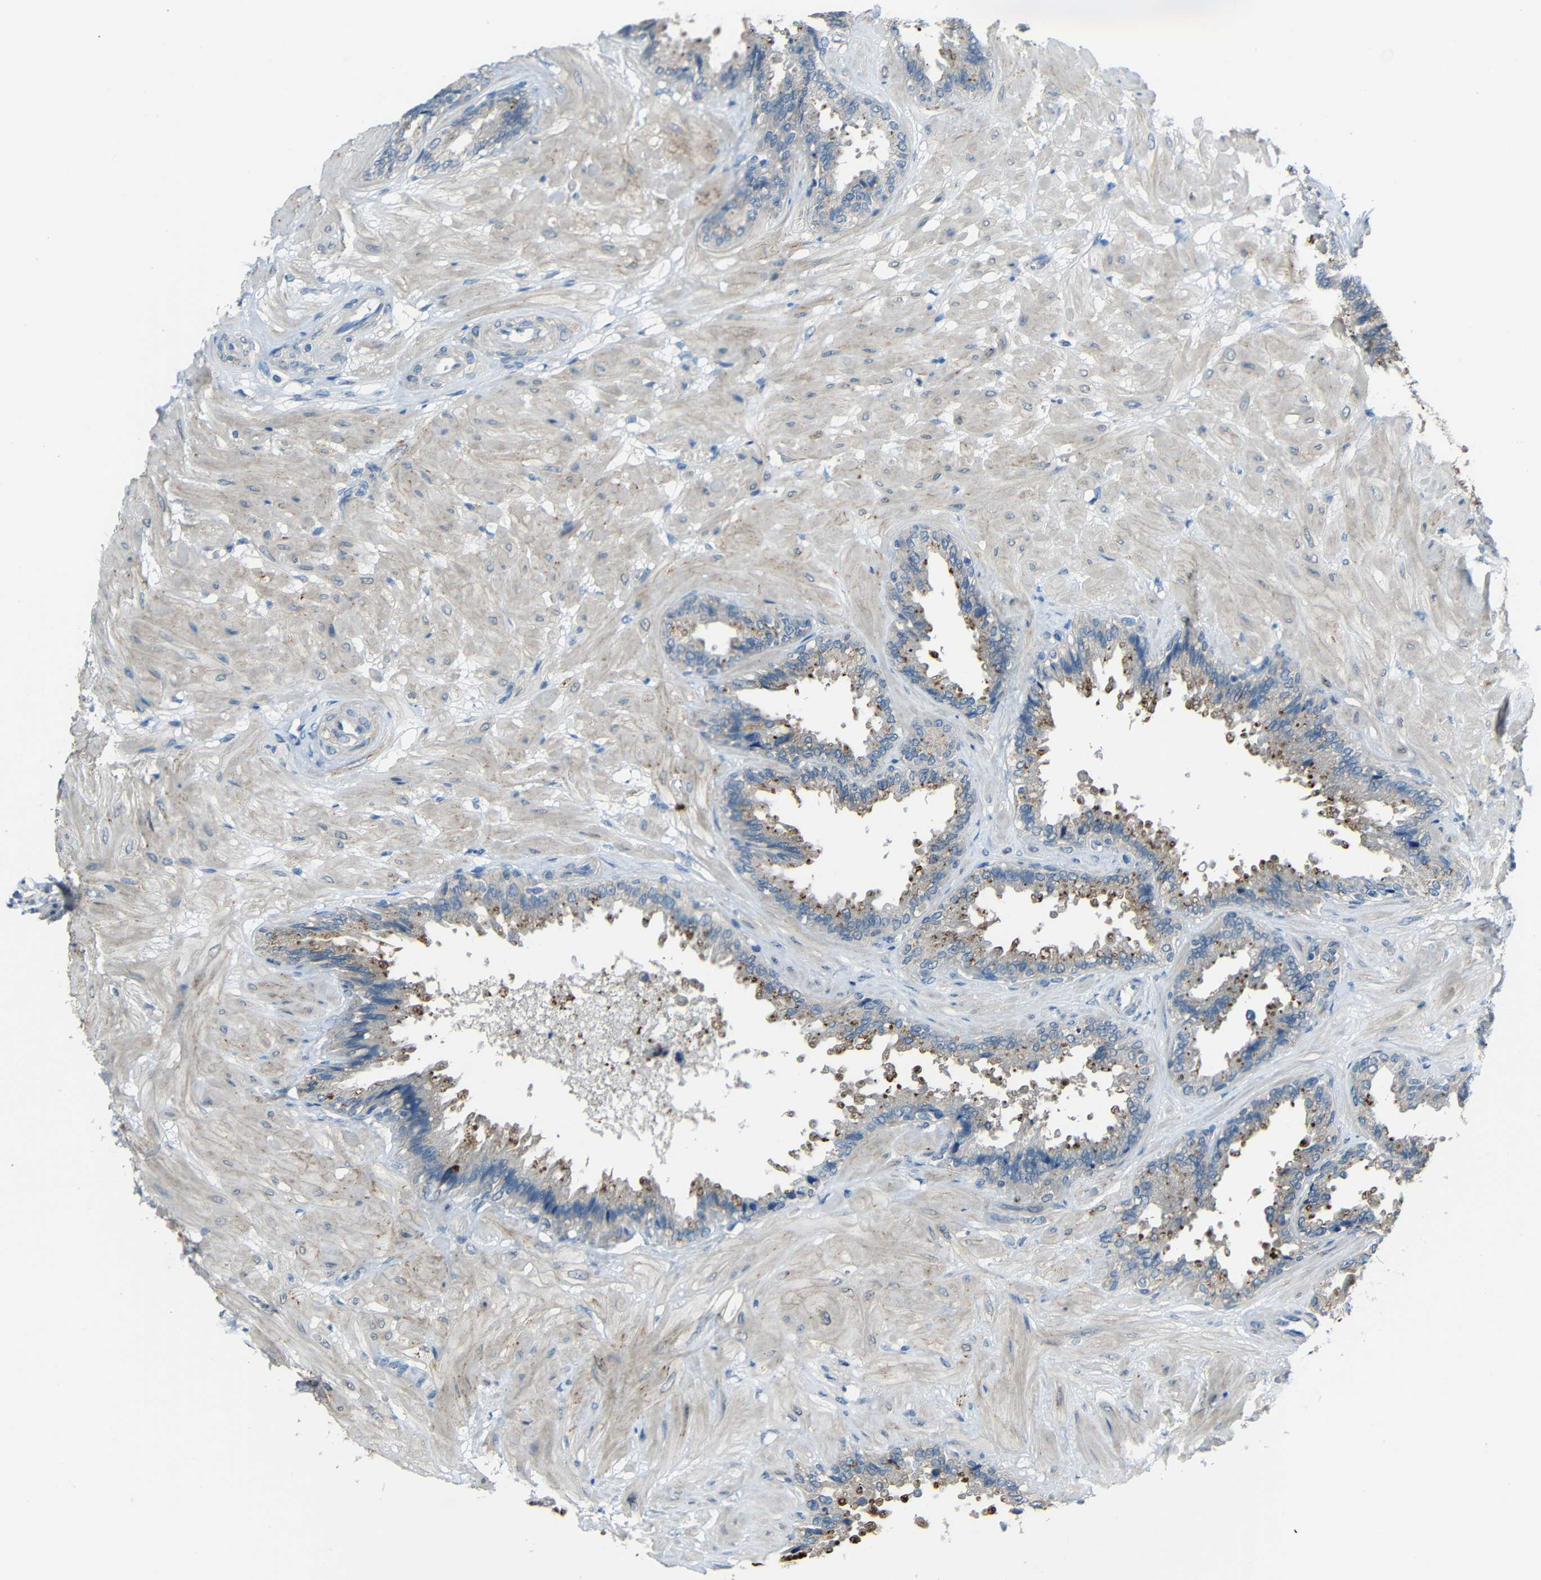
{"staining": {"intensity": "moderate", "quantity": "<25%", "location": "cytoplasmic/membranous"}, "tissue": "seminal vesicle", "cell_type": "Glandular cells", "image_type": "normal", "snomed": [{"axis": "morphology", "description": "Normal tissue, NOS"}, {"axis": "topography", "description": "Seminal veicle"}], "caption": "Benign seminal vesicle was stained to show a protein in brown. There is low levels of moderate cytoplasmic/membranous positivity in about <25% of glandular cells. (DAB (3,3'-diaminobenzidine) IHC, brown staining for protein, blue staining for nuclei).", "gene": "STBD1", "patient": {"sex": "male", "age": 46}}